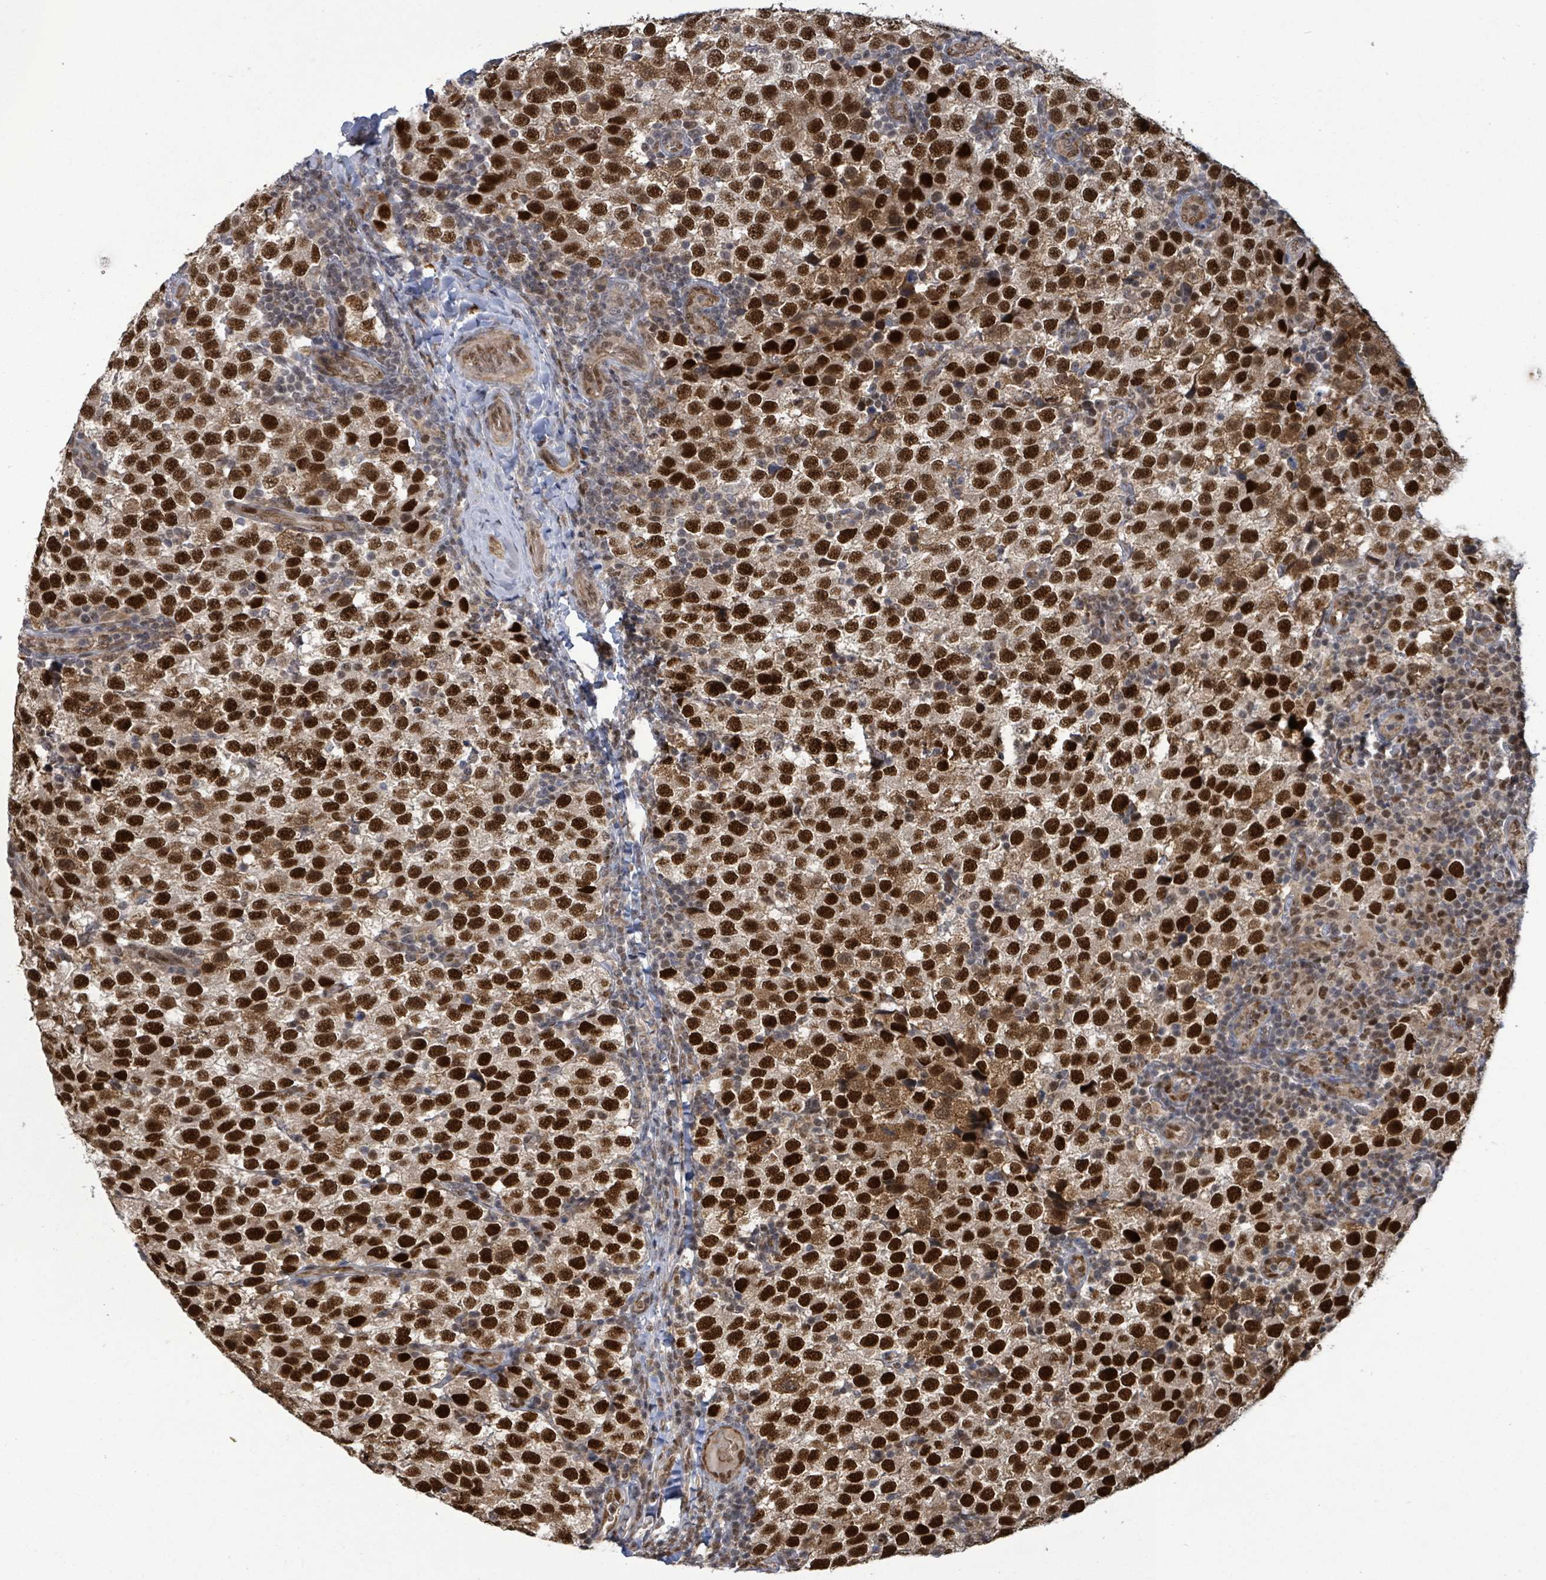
{"staining": {"intensity": "strong", "quantity": "25%-75%", "location": "nuclear"}, "tissue": "testis cancer", "cell_type": "Tumor cells", "image_type": "cancer", "snomed": [{"axis": "morphology", "description": "Seminoma, NOS"}, {"axis": "topography", "description": "Testis"}], "caption": "Seminoma (testis) was stained to show a protein in brown. There is high levels of strong nuclear expression in approximately 25%-75% of tumor cells. The protein of interest is stained brown, and the nuclei are stained in blue (DAB IHC with brightfield microscopy, high magnification).", "gene": "PATZ1", "patient": {"sex": "male", "age": 34}}